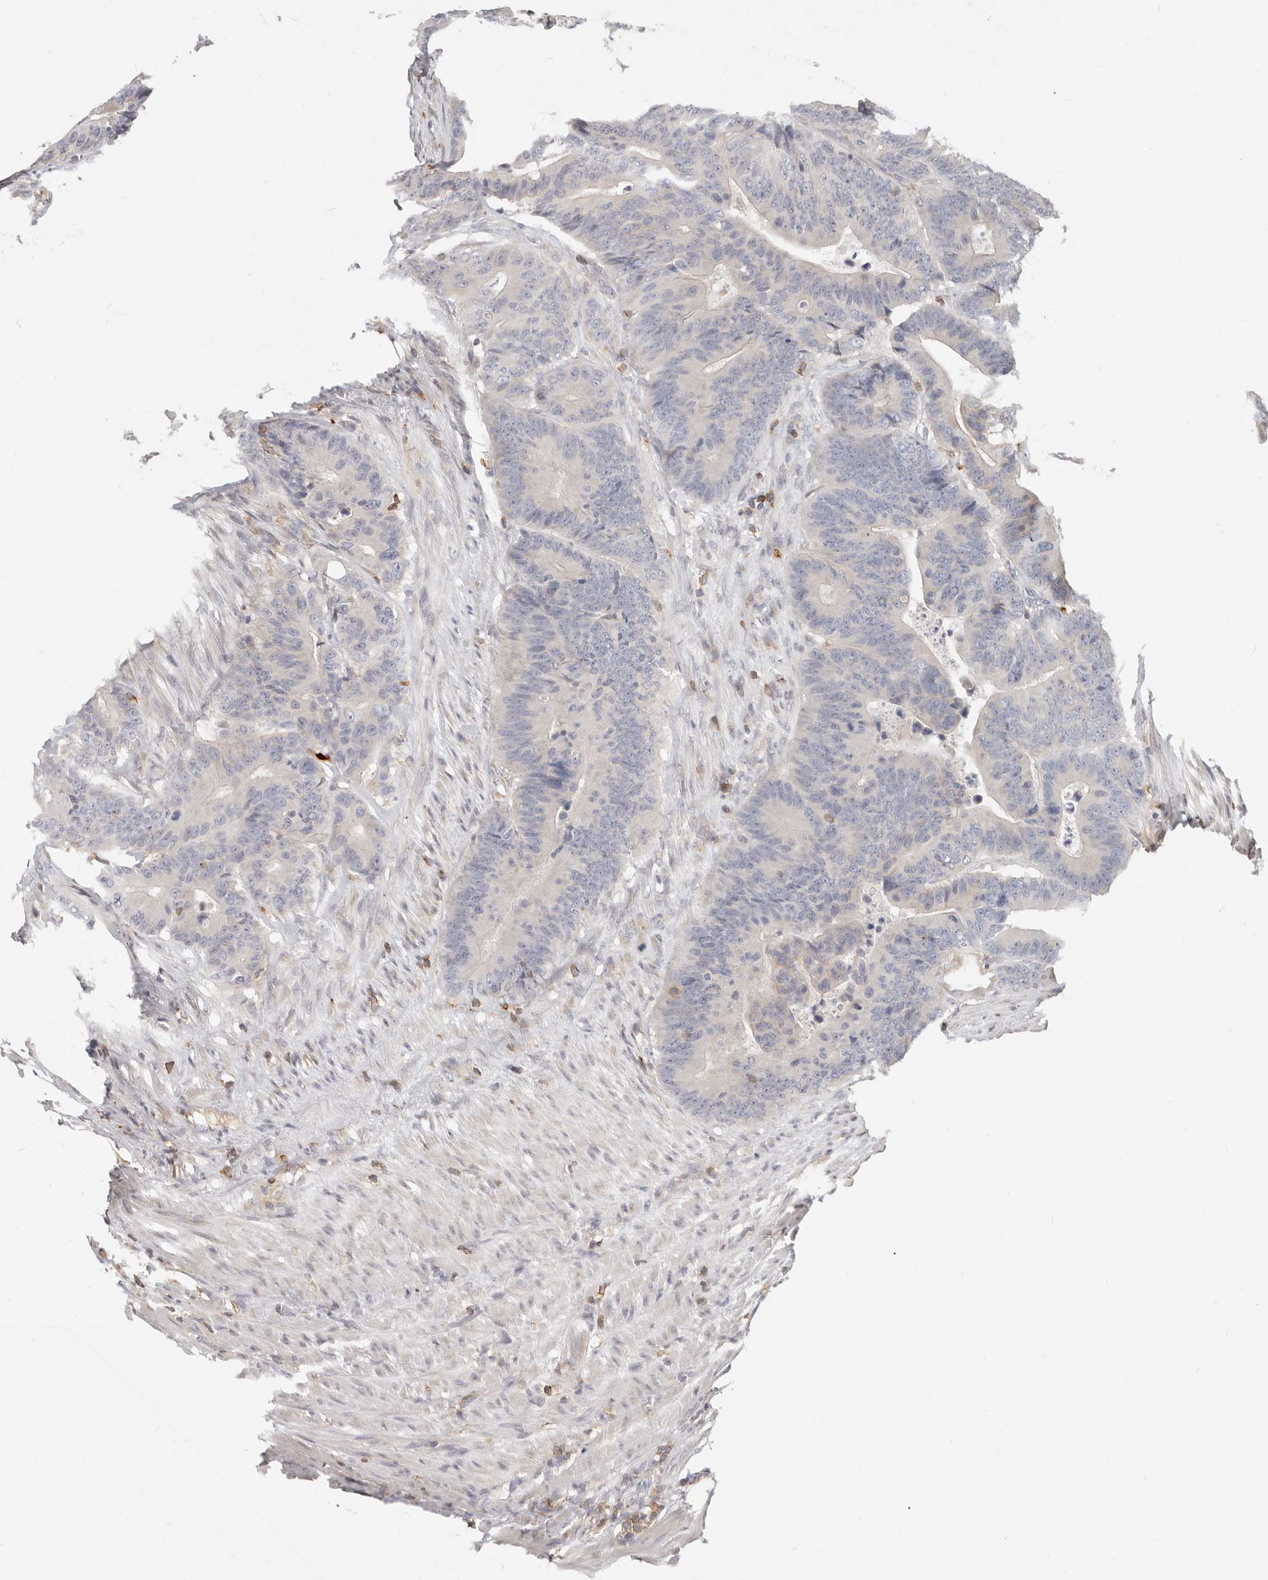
{"staining": {"intensity": "negative", "quantity": "none", "location": "none"}, "tissue": "colorectal cancer", "cell_type": "Tumor cells", "image_type": "cancer", "snomed": [{"axis": "morphology", "description": "Adenocarcinoma, NOS"}, {"axis": "topography", "description": "Colon"}], "caption": "Immunohistochemical staining of colorectal adenocarcinoma shows no significant staining in tumor cells. (DAB (3,3'-diaminobenzidine) immunohistochemistry (IHC) with hematoxylin counter stain).", "gene": "TMEM63B", "patient": {"sex": "male", "age": 83}}